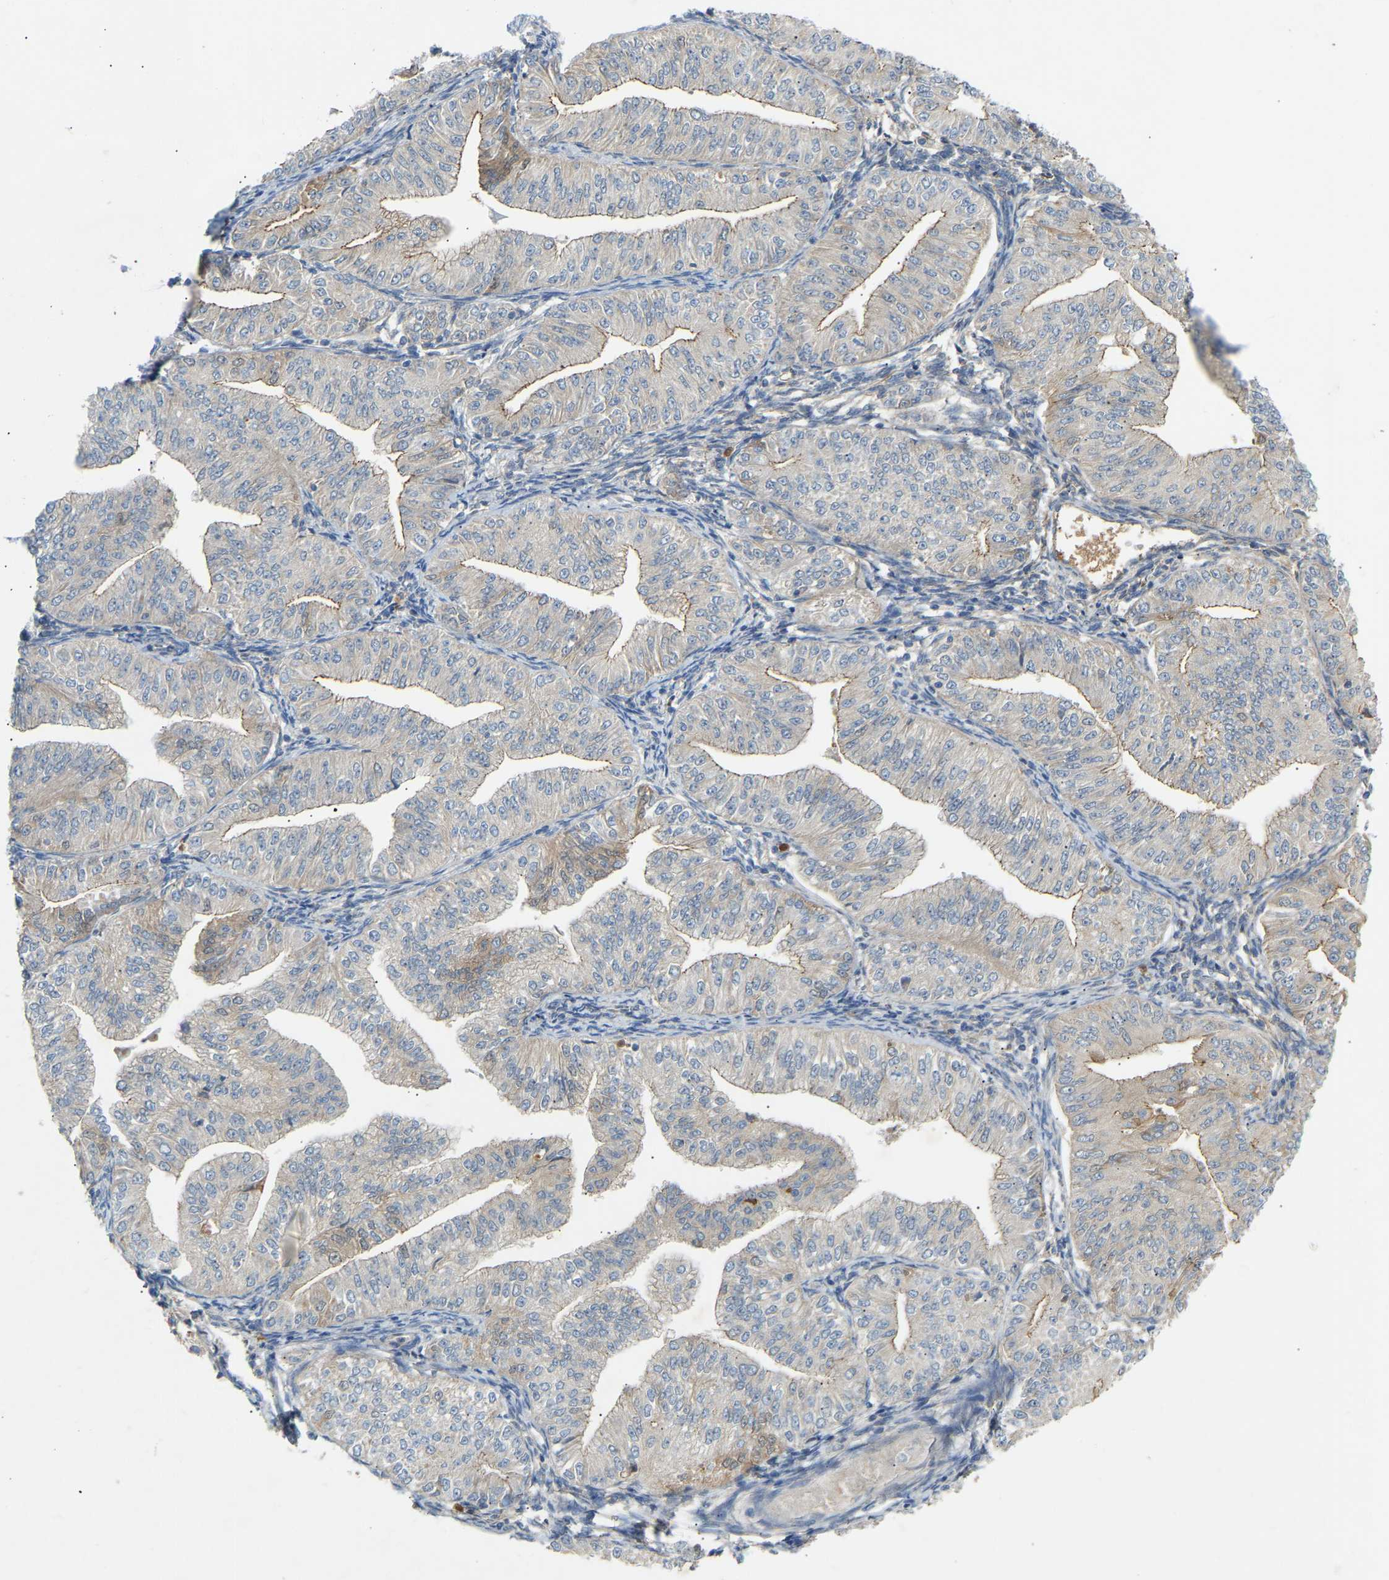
{"staining": {"intensity": "weak", "quantity": "<25%", "location": "cytoplasmic/membranous"}, "tissue": "endometrial cancer", "cell_type": "Tumor cells", "image_type": "cancer", "snomed": [{"axis": "morphology", "description": "Normal tissue, NOS"}, {"axis": "morphology", "description": "Adenocarcinoma, NOS"}, {"axis": "topography", "description": "Endometrium"}], "caption": "Immunohistochemistry image of neoplastic tissue: endometrial cancer (adenocarcinoma) stained with DAB exhibits no significant protein expression in tumor cells.", "gene": "PTCD1", "patient": {"sex": "female", "age": 53}}